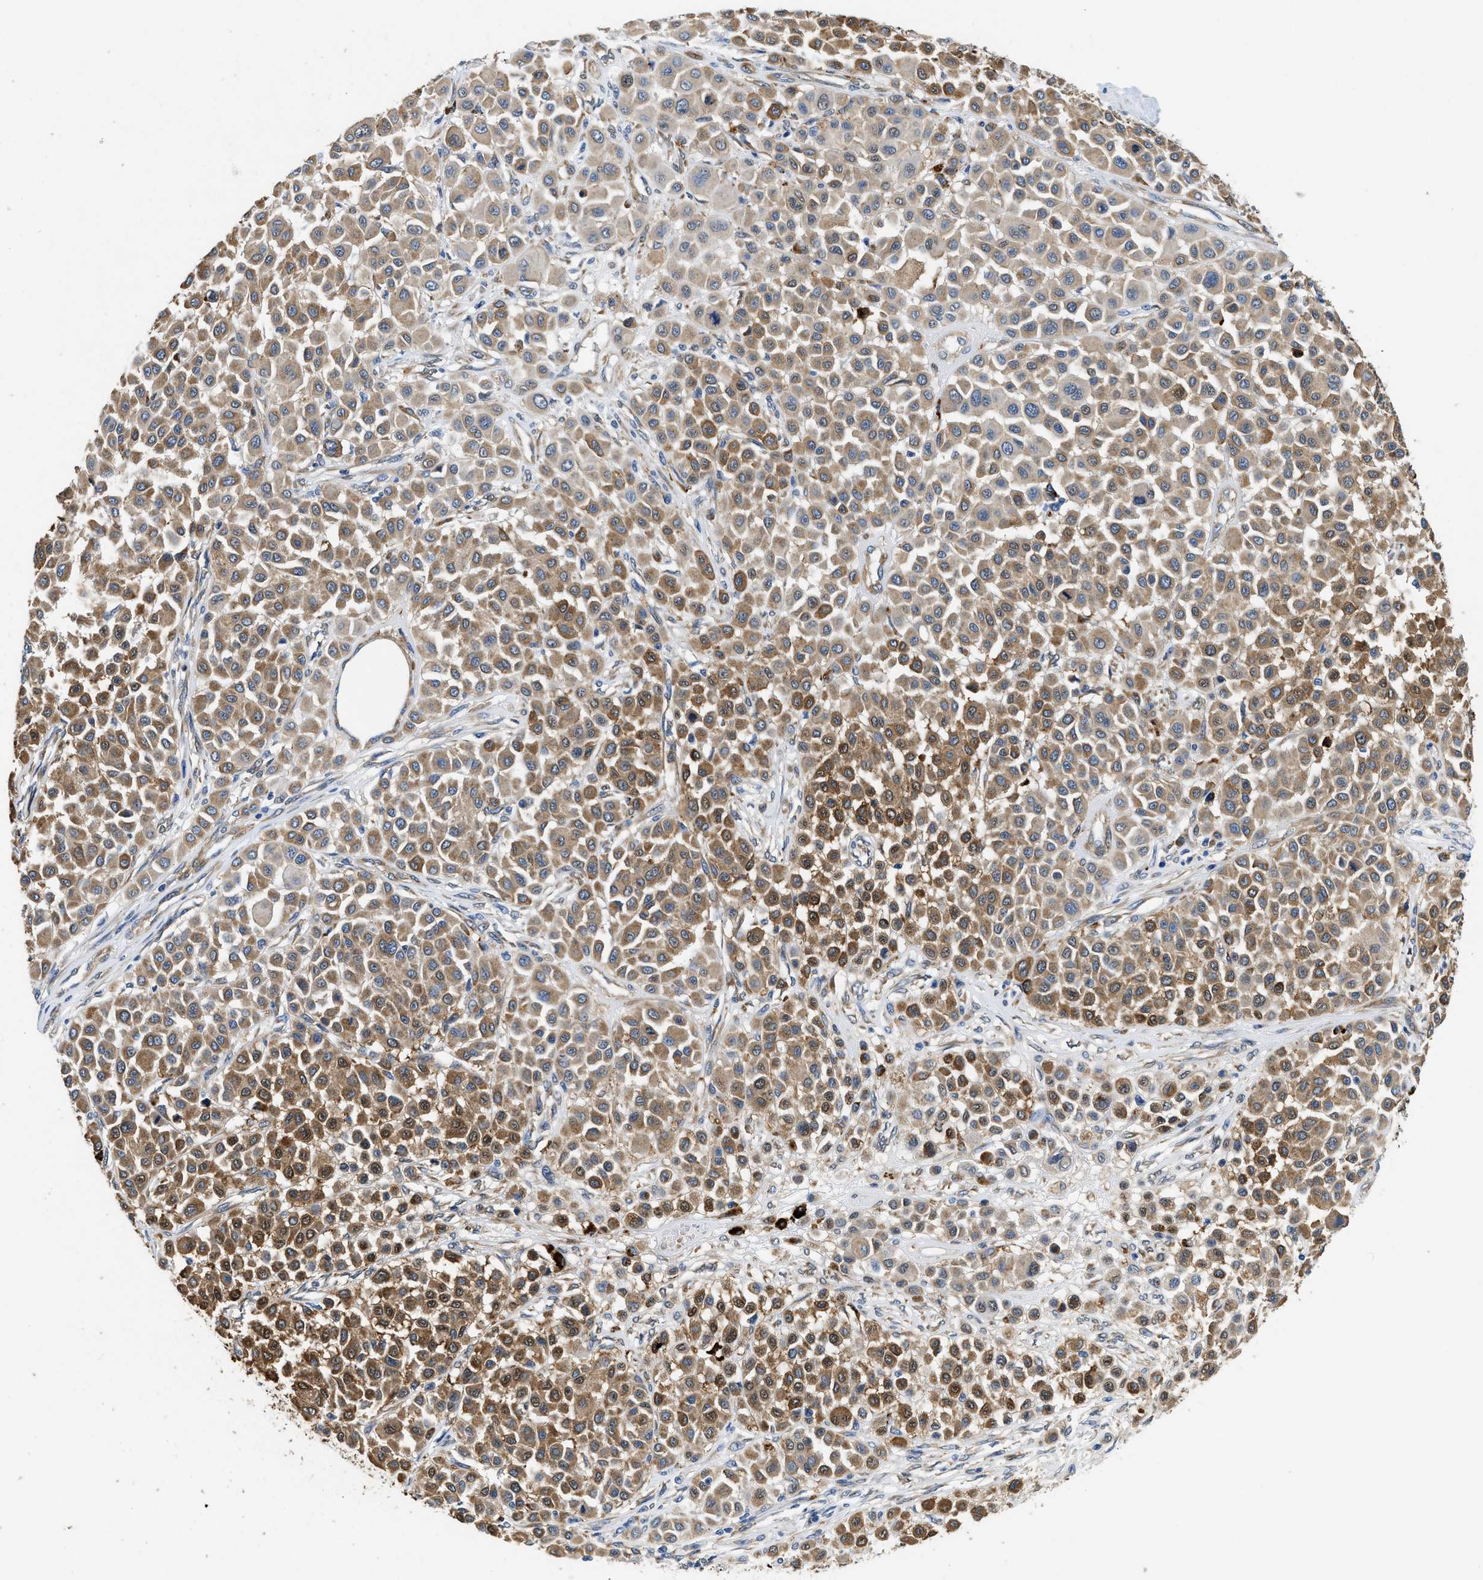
{"staining": {"intensity": "moderate", "quantity": ">75%", "location": "cytoplasmic/membranous"}, "tissue": "melanoma", "cell_type": "Tumor cells", "image_type": "cancer", "snomed": [{"axis": "morphology", "description": "Malignant melanoma, Metastatic site"}, {"axis": "topography", "description": "Soft tissue"}], "caption": "Protein expression analysis of human malignant melanoma (metastatic site) reveals moderate cytoplasmic/membranous positivity in approximately >75% of tumor cells.", "gene": "RAPH1", "patient": {"sex": "male", "age": 41}}